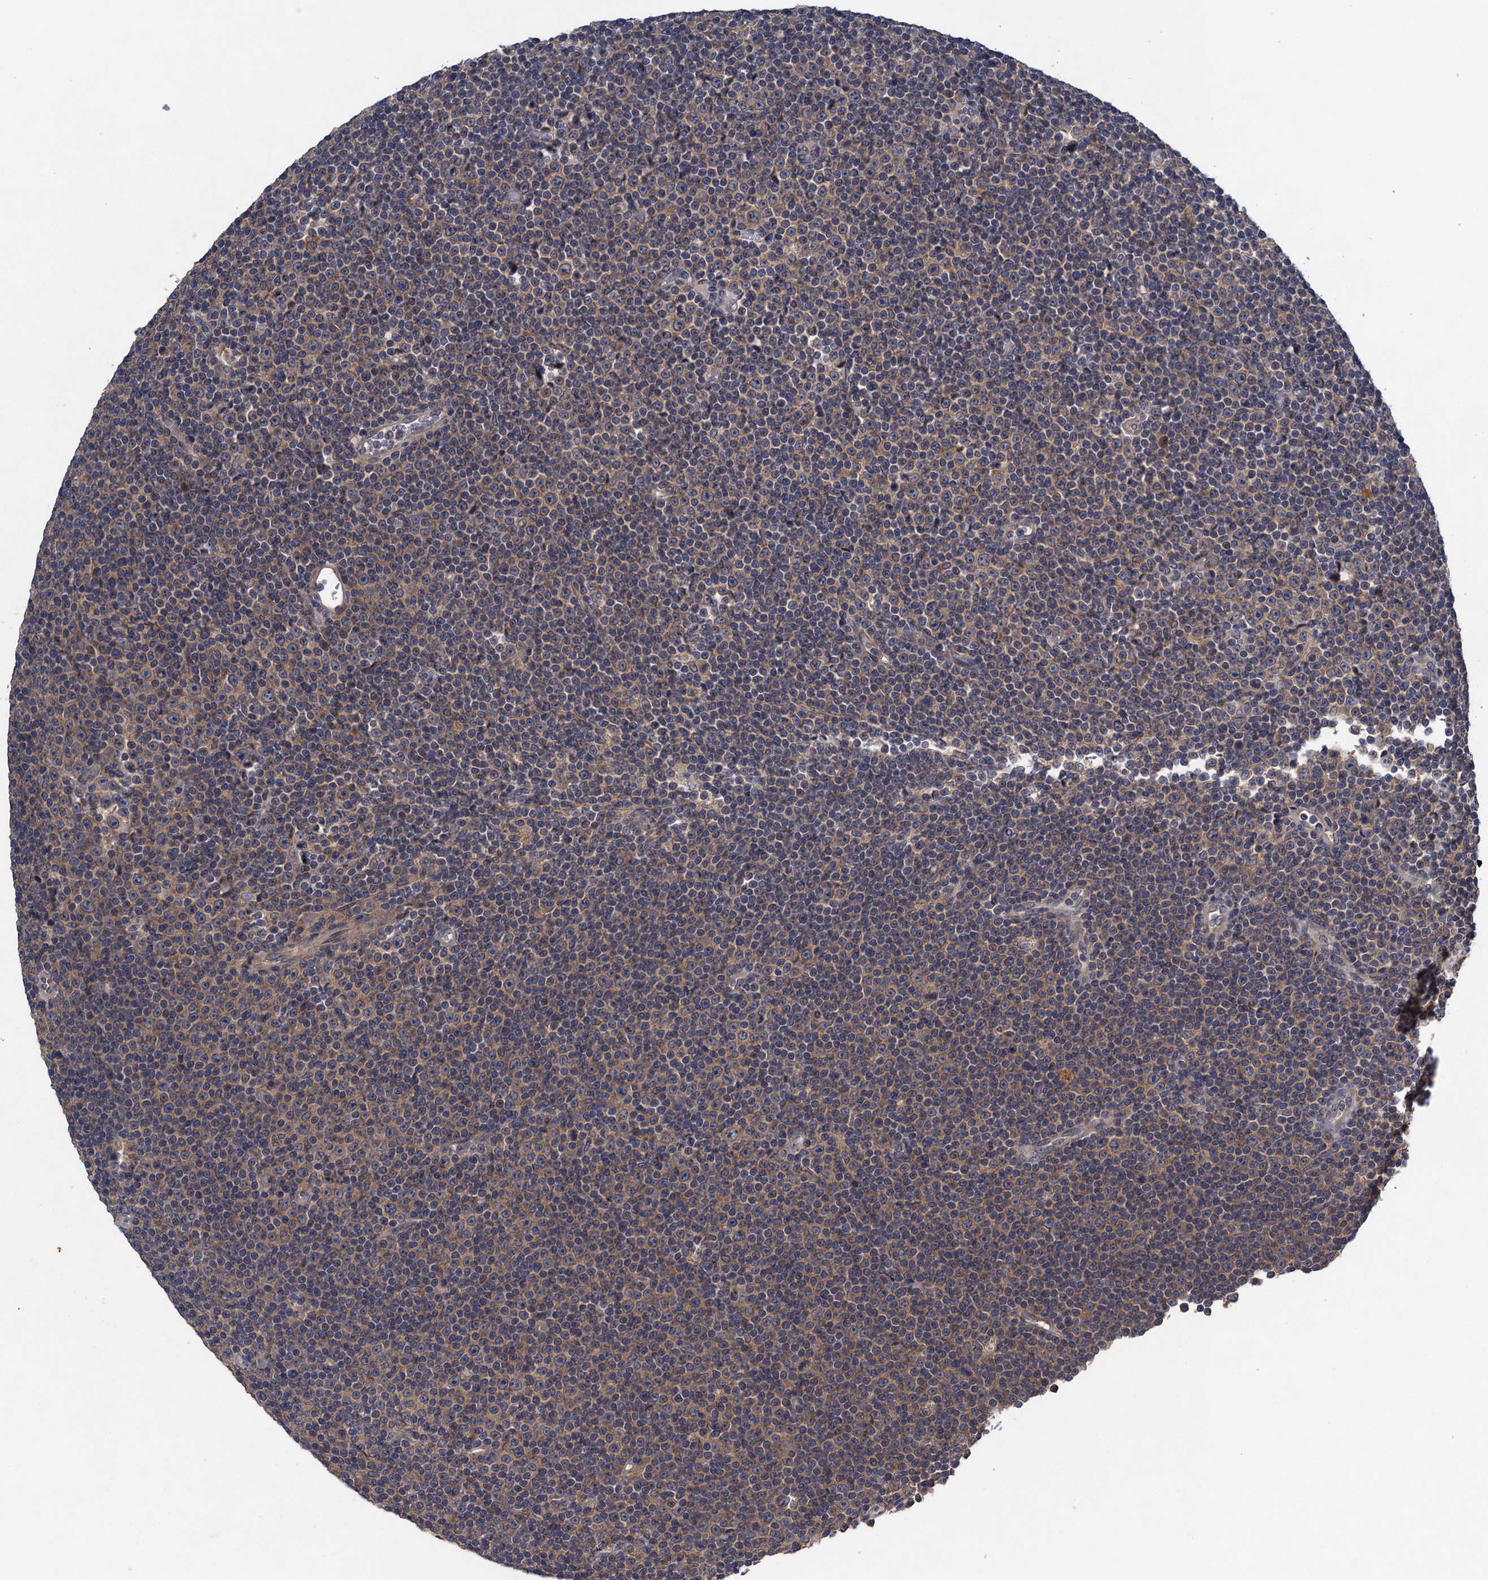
{"staining": {"intensity": "weak", "quantity": ">75%", "location": "cytoplasmic/membranous"}, "tissue": "lymphoma", "cell_type": "Tumor cells", "image_type": "cancer", "snomed": [{"axis": "morphology", "description": "Malignant lymphoma, non-Hodgkin's type, Low grade"}, {"axis": "topography", "description": "Lymph node"}], "caption": "IHC staining of lymphoma, which displays low levels of weak cytoplasmic/membranous expression in about >75% of tumor cells indicating weak cytoplasmic/membranous protein positivity. The staining was performed using DAB (brown) for protein detection and nuclei were counterstained in hematoxylin (blue).", "gene": "CNTN5", "patient": {"sex": "female", "age": 67}}